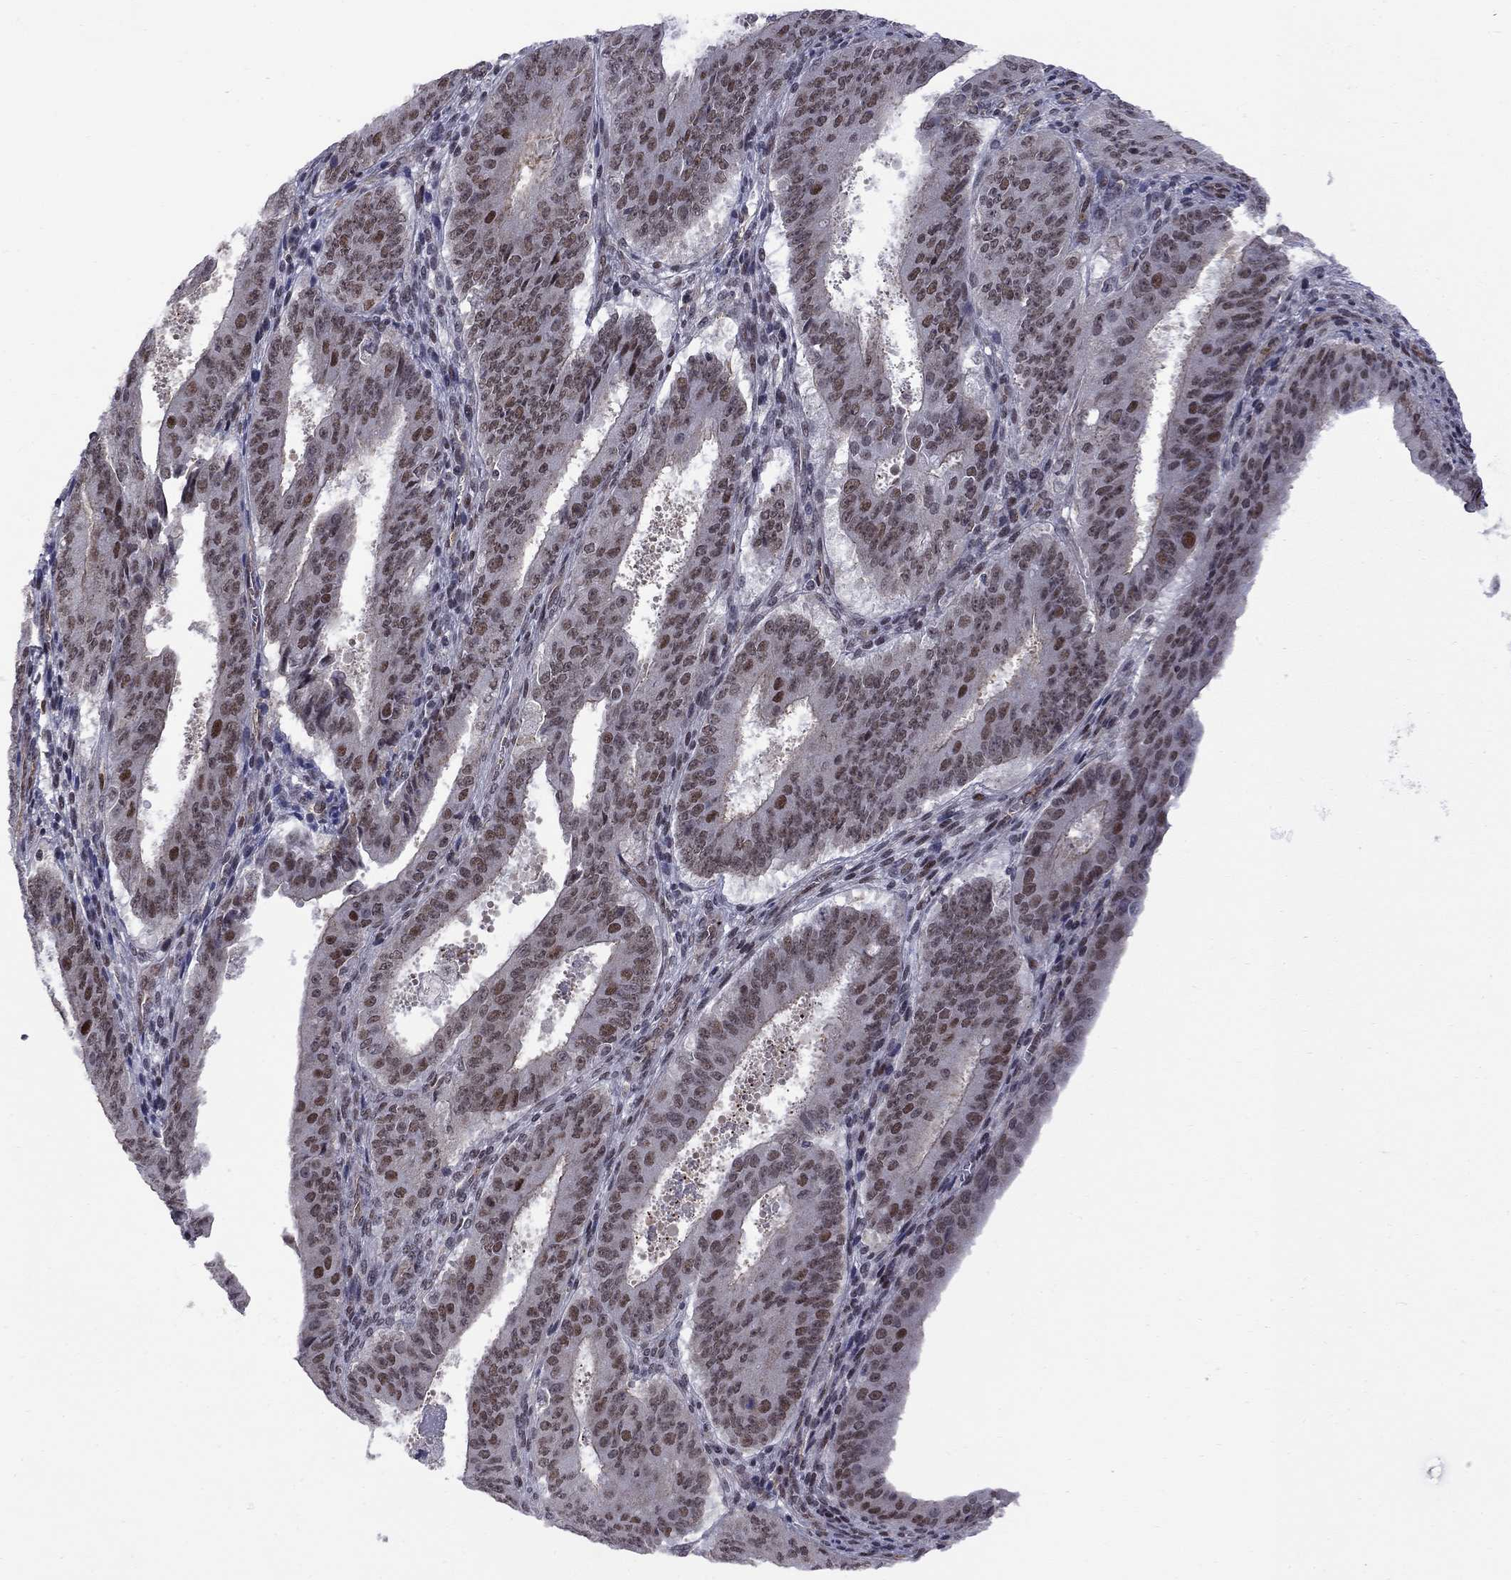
{"staining": {"intensity": "moderate", "quantity": "25%-75%", "location": "nuclear"}, "tissue": "ovarian cancer", "cell_type": "Tumor cells", "image_type": "cancer", "snomed": [{"axis": "morphology", "description": "Carcinoma, endometroid"}, {"axis": "topography", "description": "Ovary"}], "caption": "Immunohistochemistry (DAB (3,3'-diaminobenzidine)) staining of human ovarian endometroid carcinoma demonstrates moderate nuclear protein staining in about 25%-75% of tumor cells. (IHC, brightfield microscopy, high magnification).", "gene": "BRF1", "patient": {"sex": "female", "age": 42}}